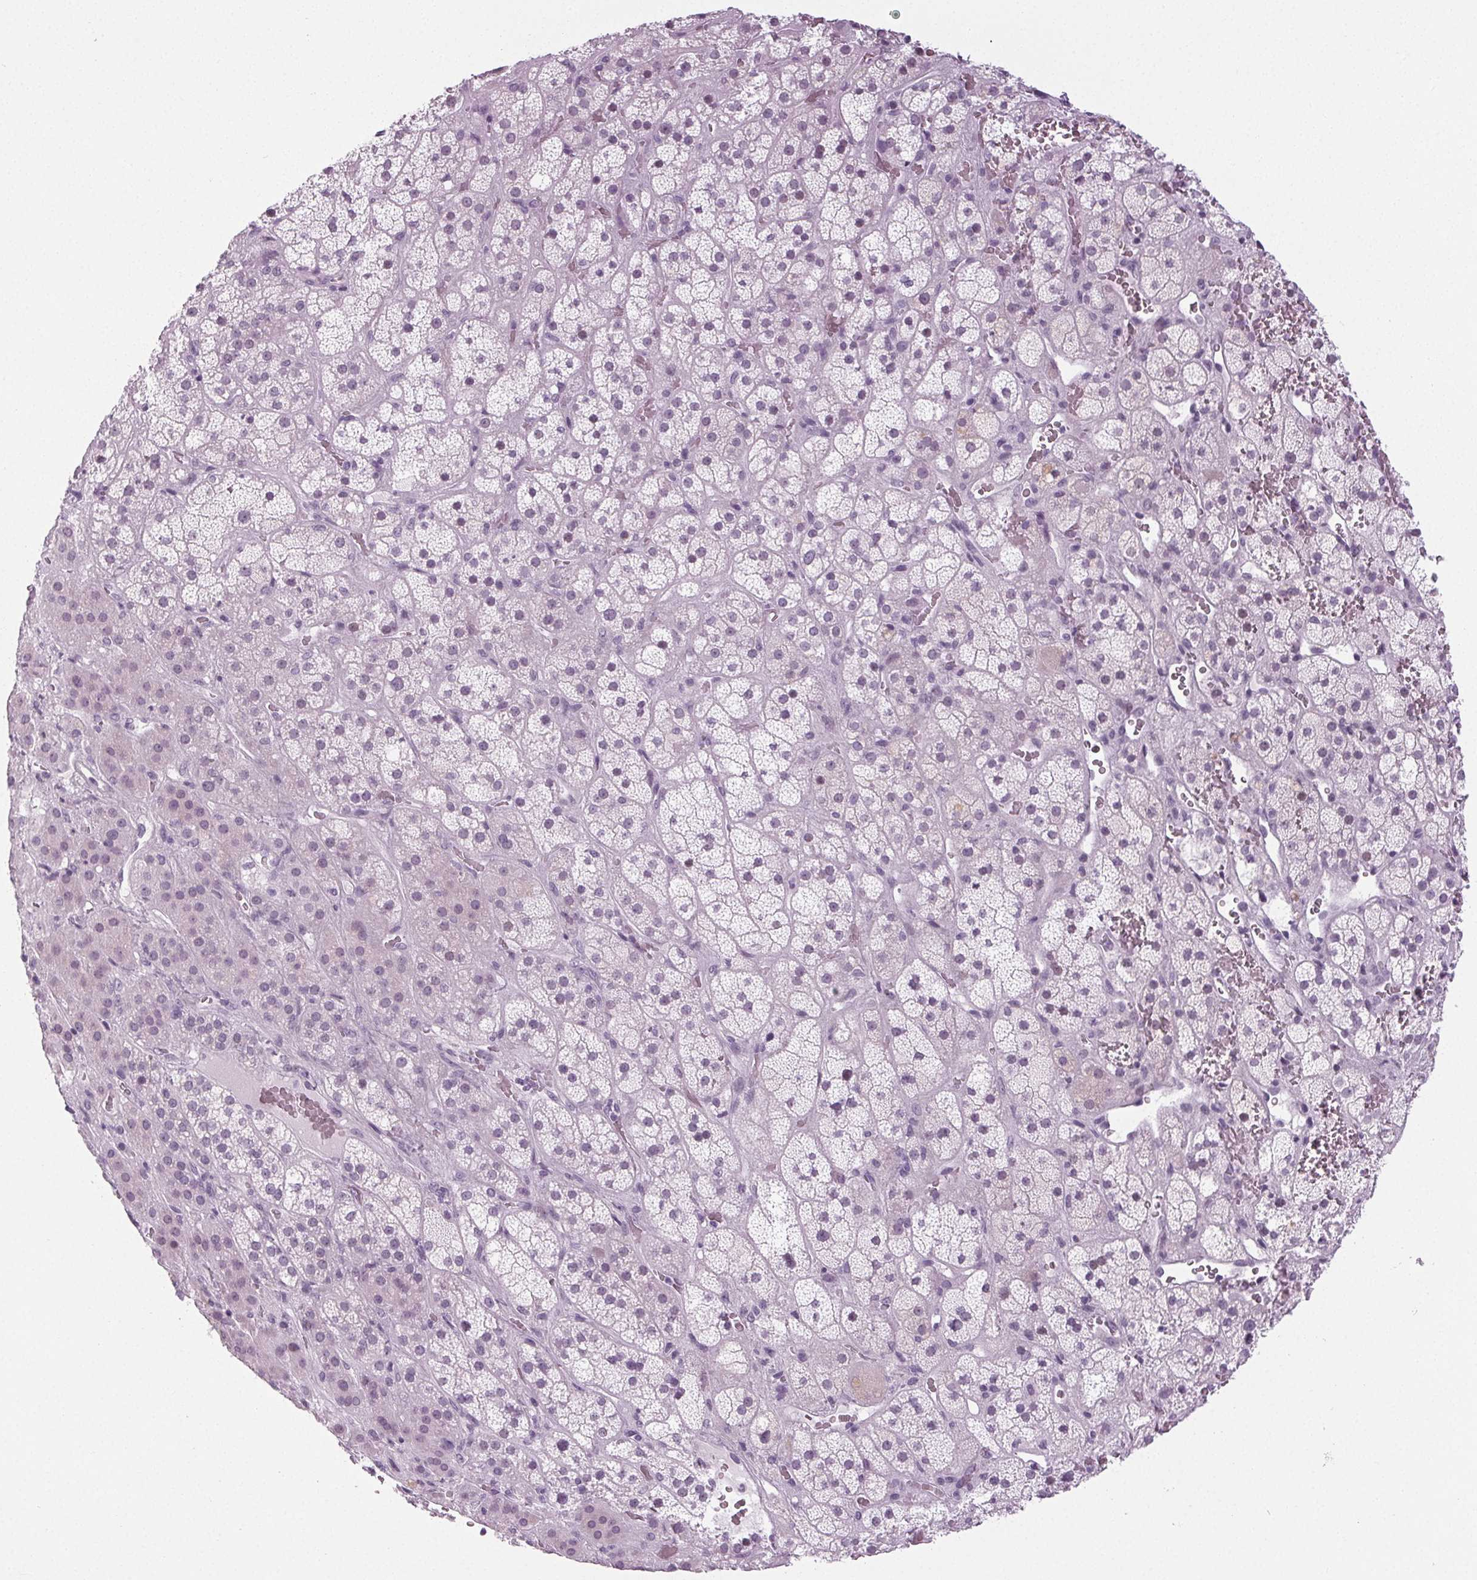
{"staining": {"intensity": "weak", "quantity": "<25%", "location": "nuclear"}, "tissue": "adrenal gland", "cell_type": "Glandular cells", "image_type": "normal", "snomed": [{"axis": "morphology", "description": "Normal tissue, NOS"}, {"axis": "topography", "description": "Adrenal gland"}], "caption": "This micrograph is of normal adrenal gland stained with immunohistochemistry (IHC) to label a protein in brown with the nuclei are counter-stained blue. There is no expression in glandular cells.", "gene": "IGF2BP1", "patient": {"sex": "male", "age": 57}}